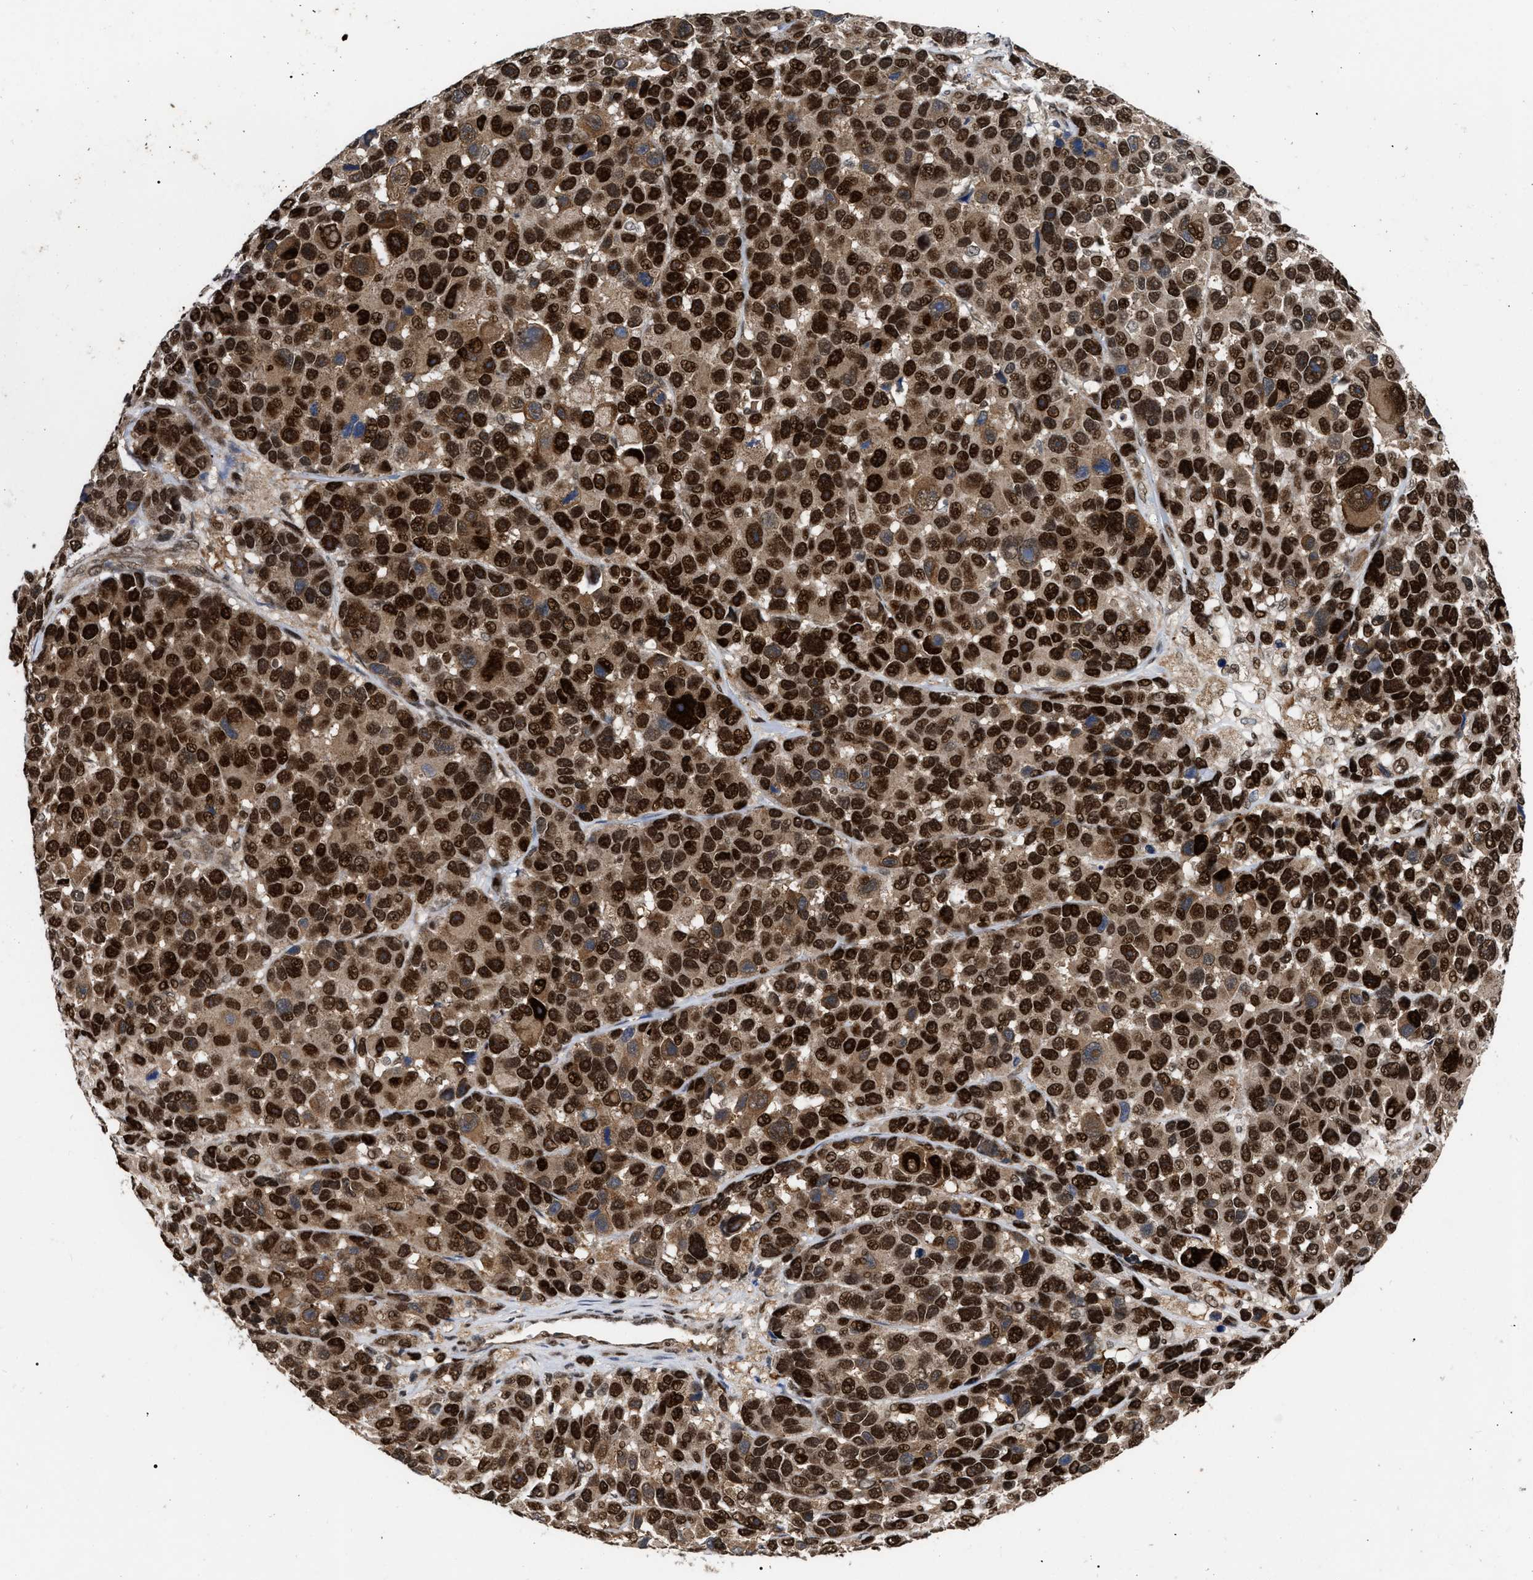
{"staining": {"intensity": "strong", "quantity": ">75%", "location": "cytoplasmic/membranous,nuclear"}, "tissue": "melanoma", "cell_type": "Tumor cells", "image_type": "cancer", "snomed": [{"axis": "morphology", "description": "Malignant melanoma, NOS"}, {"axis": "topography", "description": "Skin"}], "caption": "This is a histology image of immunohistochemistry (IHC) staining of malignant melanoma, which shows strong staining in the cytoplasmic/membranous and nuclear of tumor cells.", "gene": "MDM4", "patient": {"sex": "male", "age": 53}}